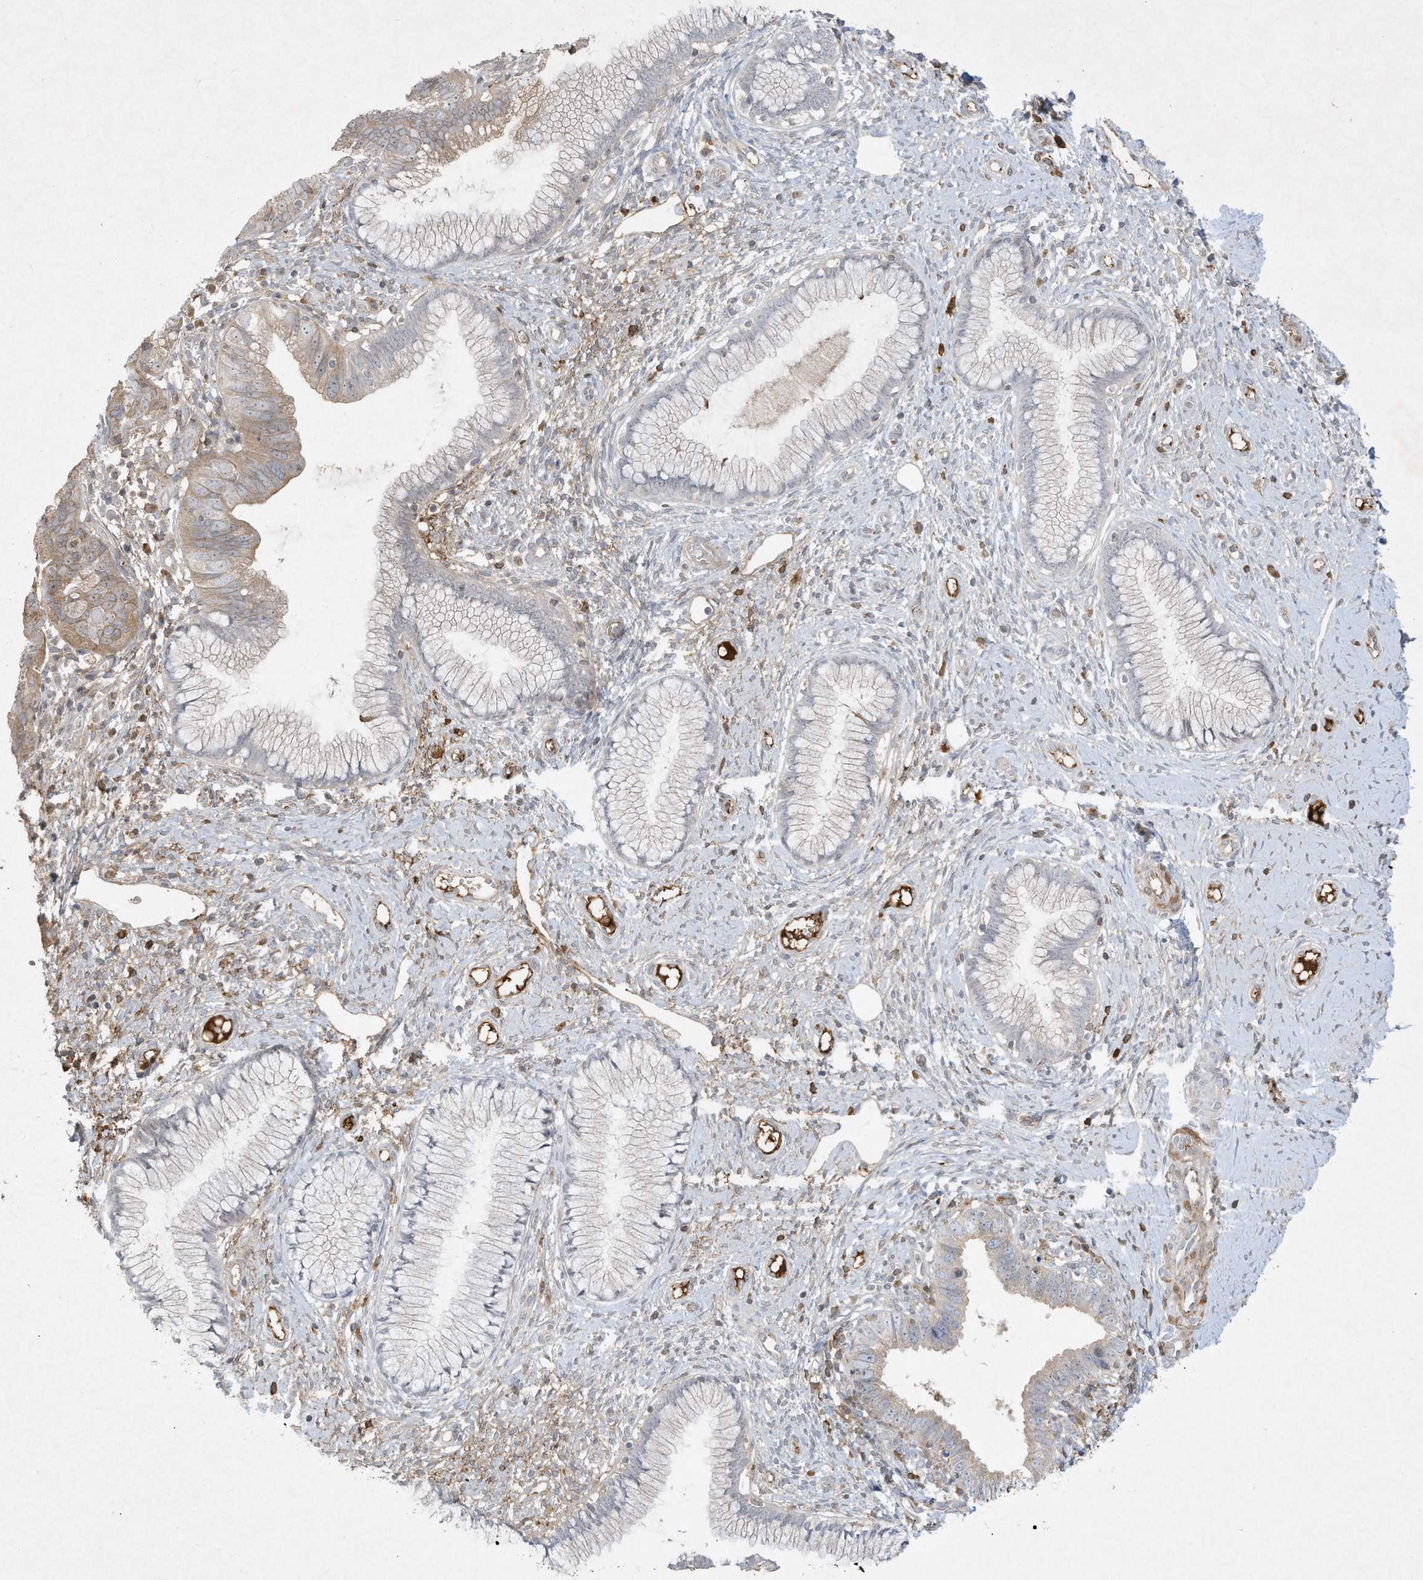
{"staining": {"intensity": "moderate", "quantity": "<25%", "location": "cytoplasmic/membranous"}, "tissue": "cervical cancer", "cell_type": "Tumor cells", "image_type": "cancer", "snomed": [{"axis": "morphology", "description": "Adenocarcinoma, NOS"}, {"axis": "topography", "description": "Cervix"}], "caption": "Immunohistochemistry staining of adenocarcinoma (cervical), which displays low levels of moderate cytoplasmic/membranous positivity in about <25% of tumor cells indicating moderate cytoplasmic/membranous protein expression. The staining was performed using DAB (3,3'-diaminobenzidine) (brown) for protein detection and nuclei were counterstained in hematoxylin (blue).", "gene": "FETUB", "patient": {"sex": "female", "age": 36}}